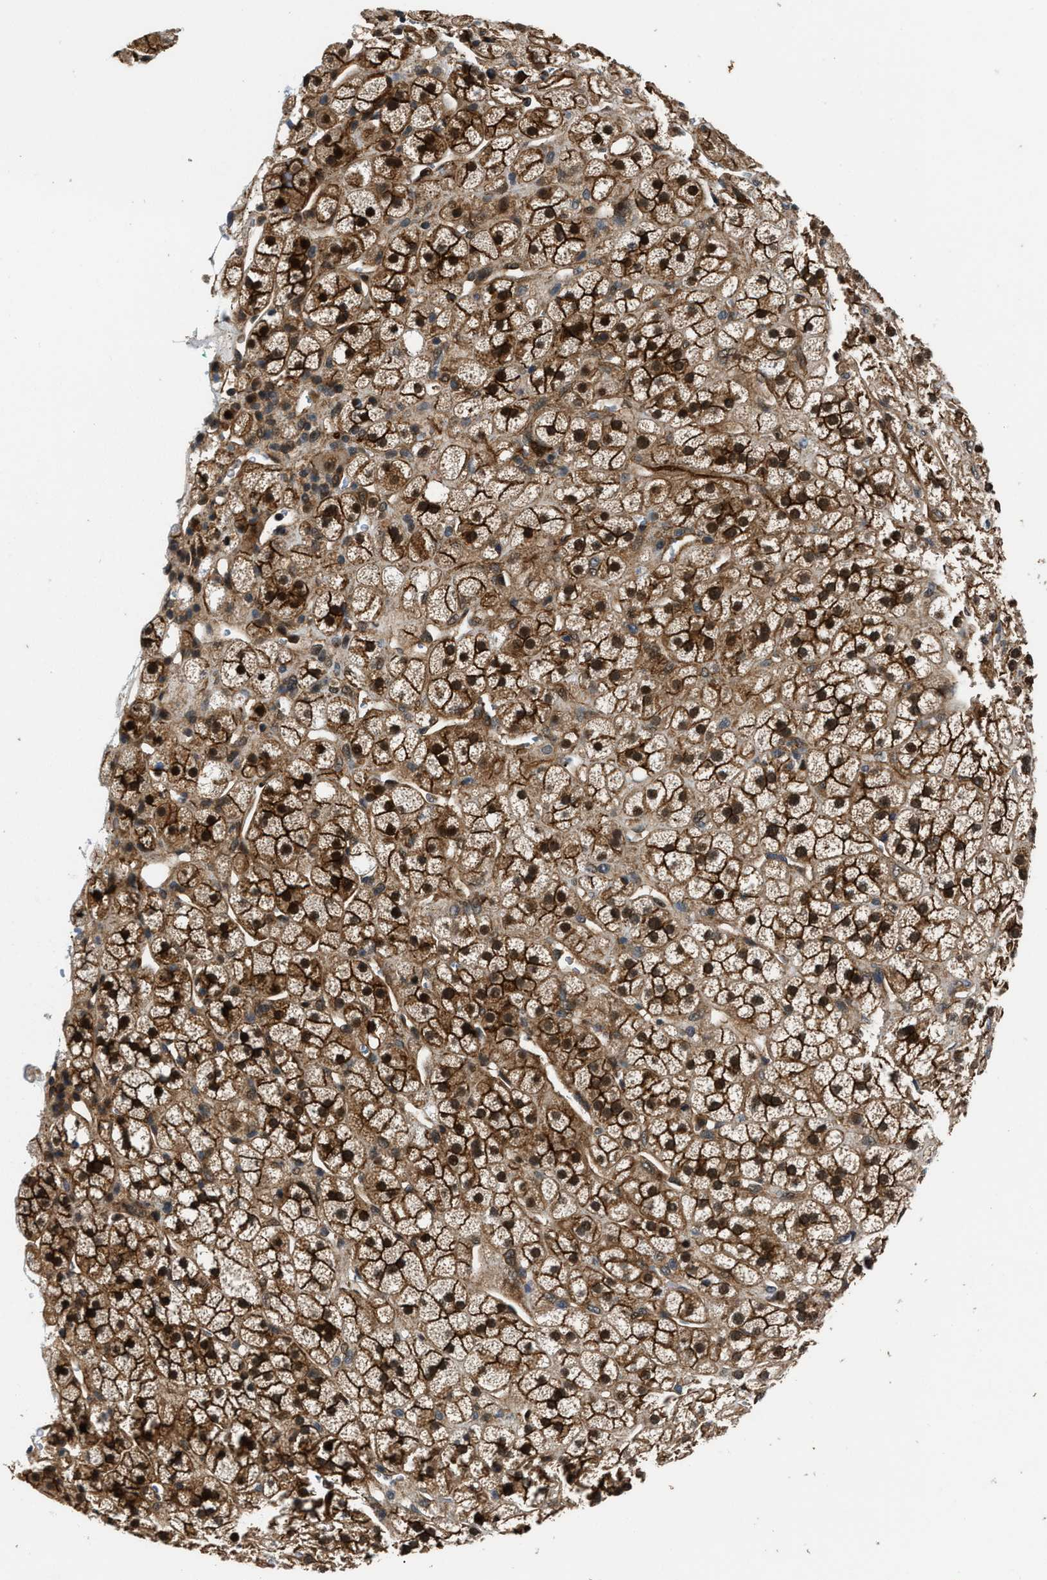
{"staining": {"intensity": "strong", "quantity": ">75%", "location": "cytoplasmic/membranous,nuclear"}, "tissue": "adrenal gland", "cell_type": "Glandular cells", "image_type": "normal", "snomed": [{"axis": "morphology", "description": "Normal tissue, NOS"}, {"axis": "topography", "description": "Adrenal gland"}], "caption": "High-power microscopy captured an IHC micrograph of benign adrenal gland, revealing strong cytoplasmic/membranous,nuclear staining in approximately >75% of glandular cells. Ihc stains the protein in brown and the nuclei are stained blue.", "gene": "COPS2", "patient": {"sex": "male", "age": 56}}